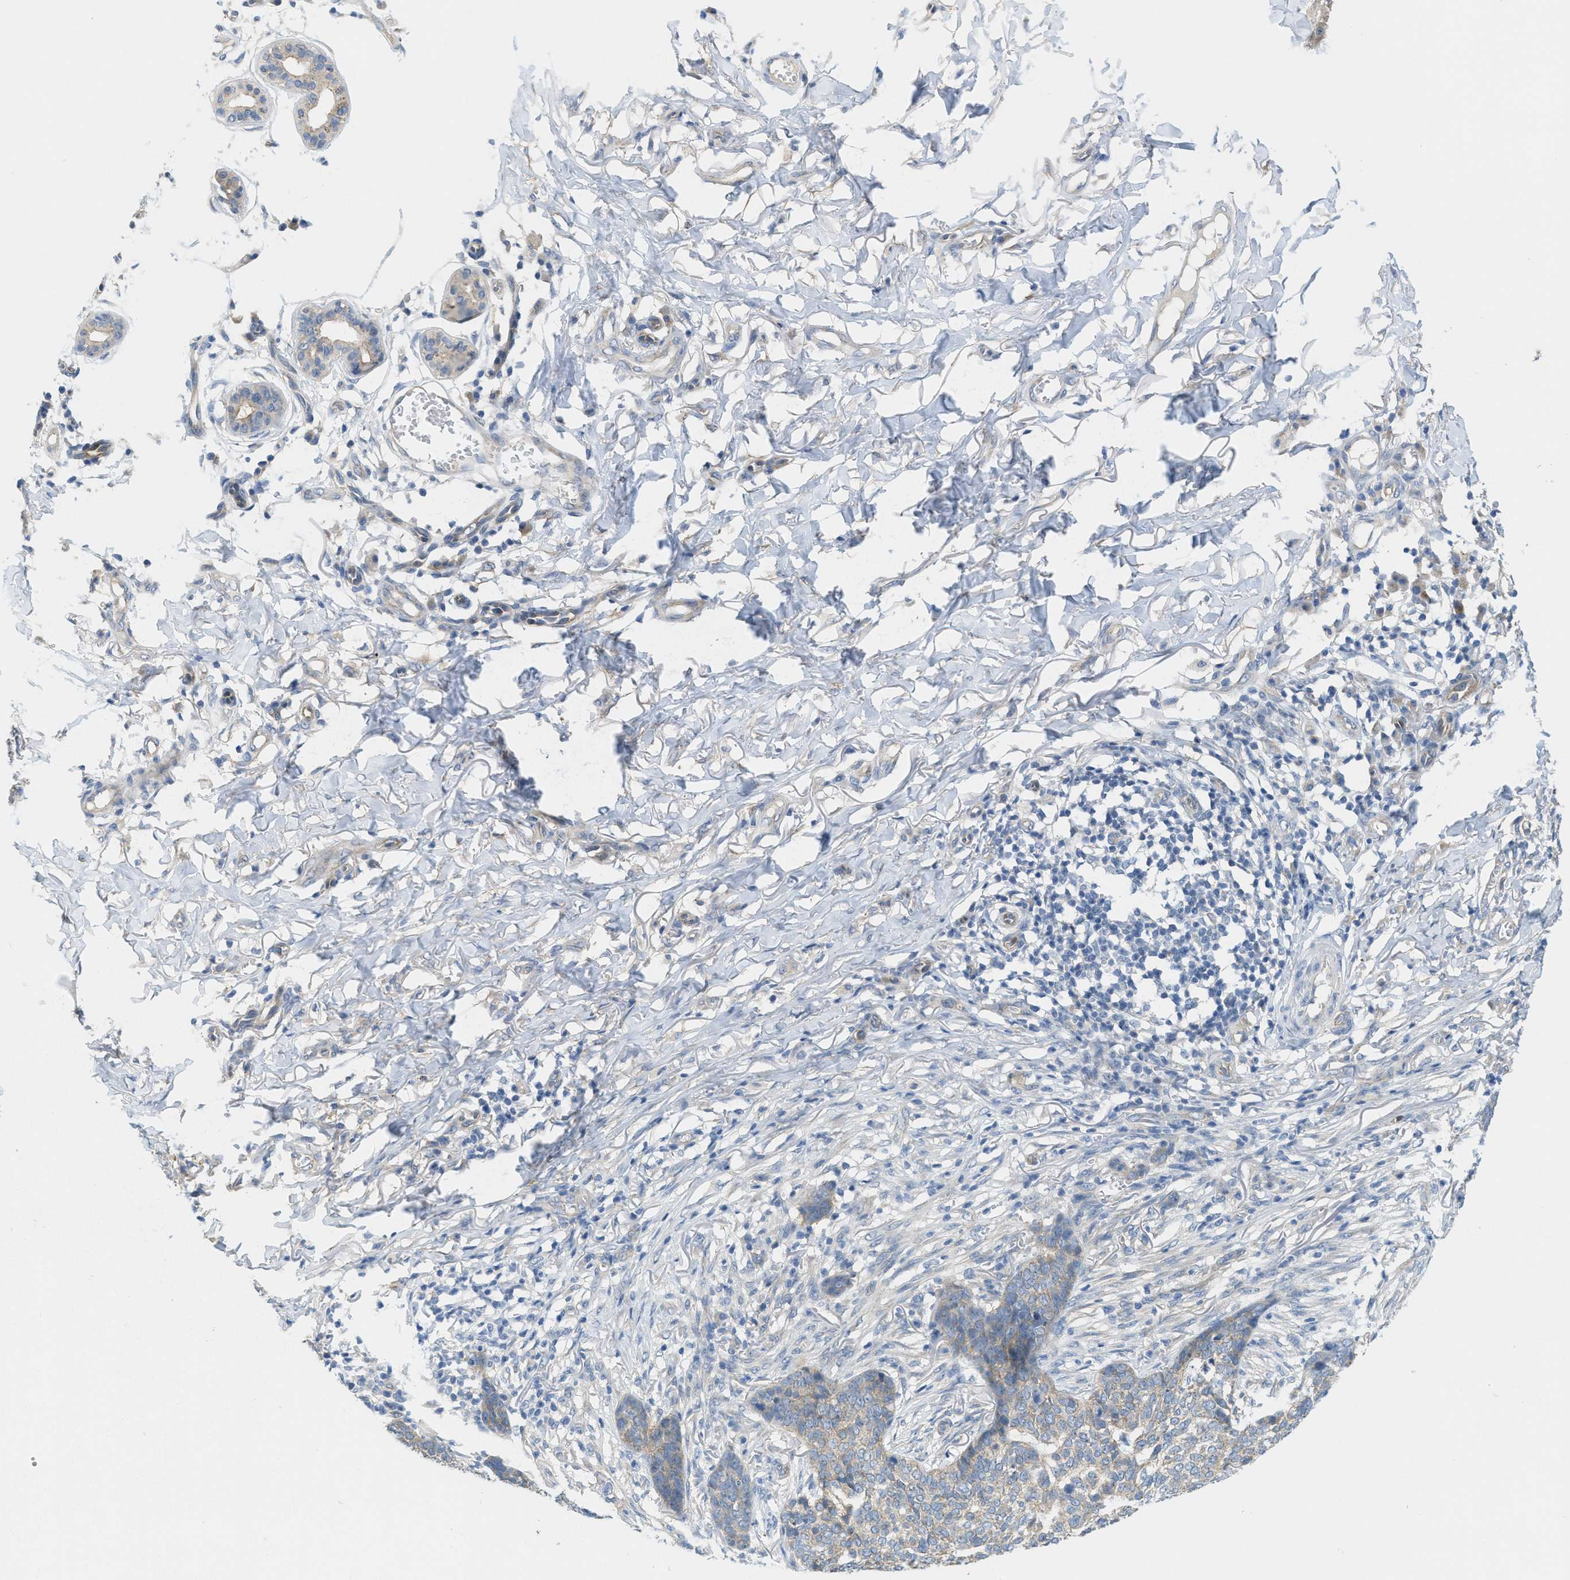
{"staining": {"intensity": "weak", "quantity": "<25%", "location": "cytoplasmic/membranous"}, "tissue": "skin cancer", "cell_type": "Tumor cells", "image_type": "cancer", "snomed": [{"axis": "morphology", "description": "Basal cell carcinoma"}, {"axis": "topography", "description": "Skin"}], "caption": "DAB immunohistochemical staining of human skin basal cell carcinoma displays no significant expression in tumor cells.", "gene": "ZFYVE9", "patient": {"sex": "male", "age": 85}}